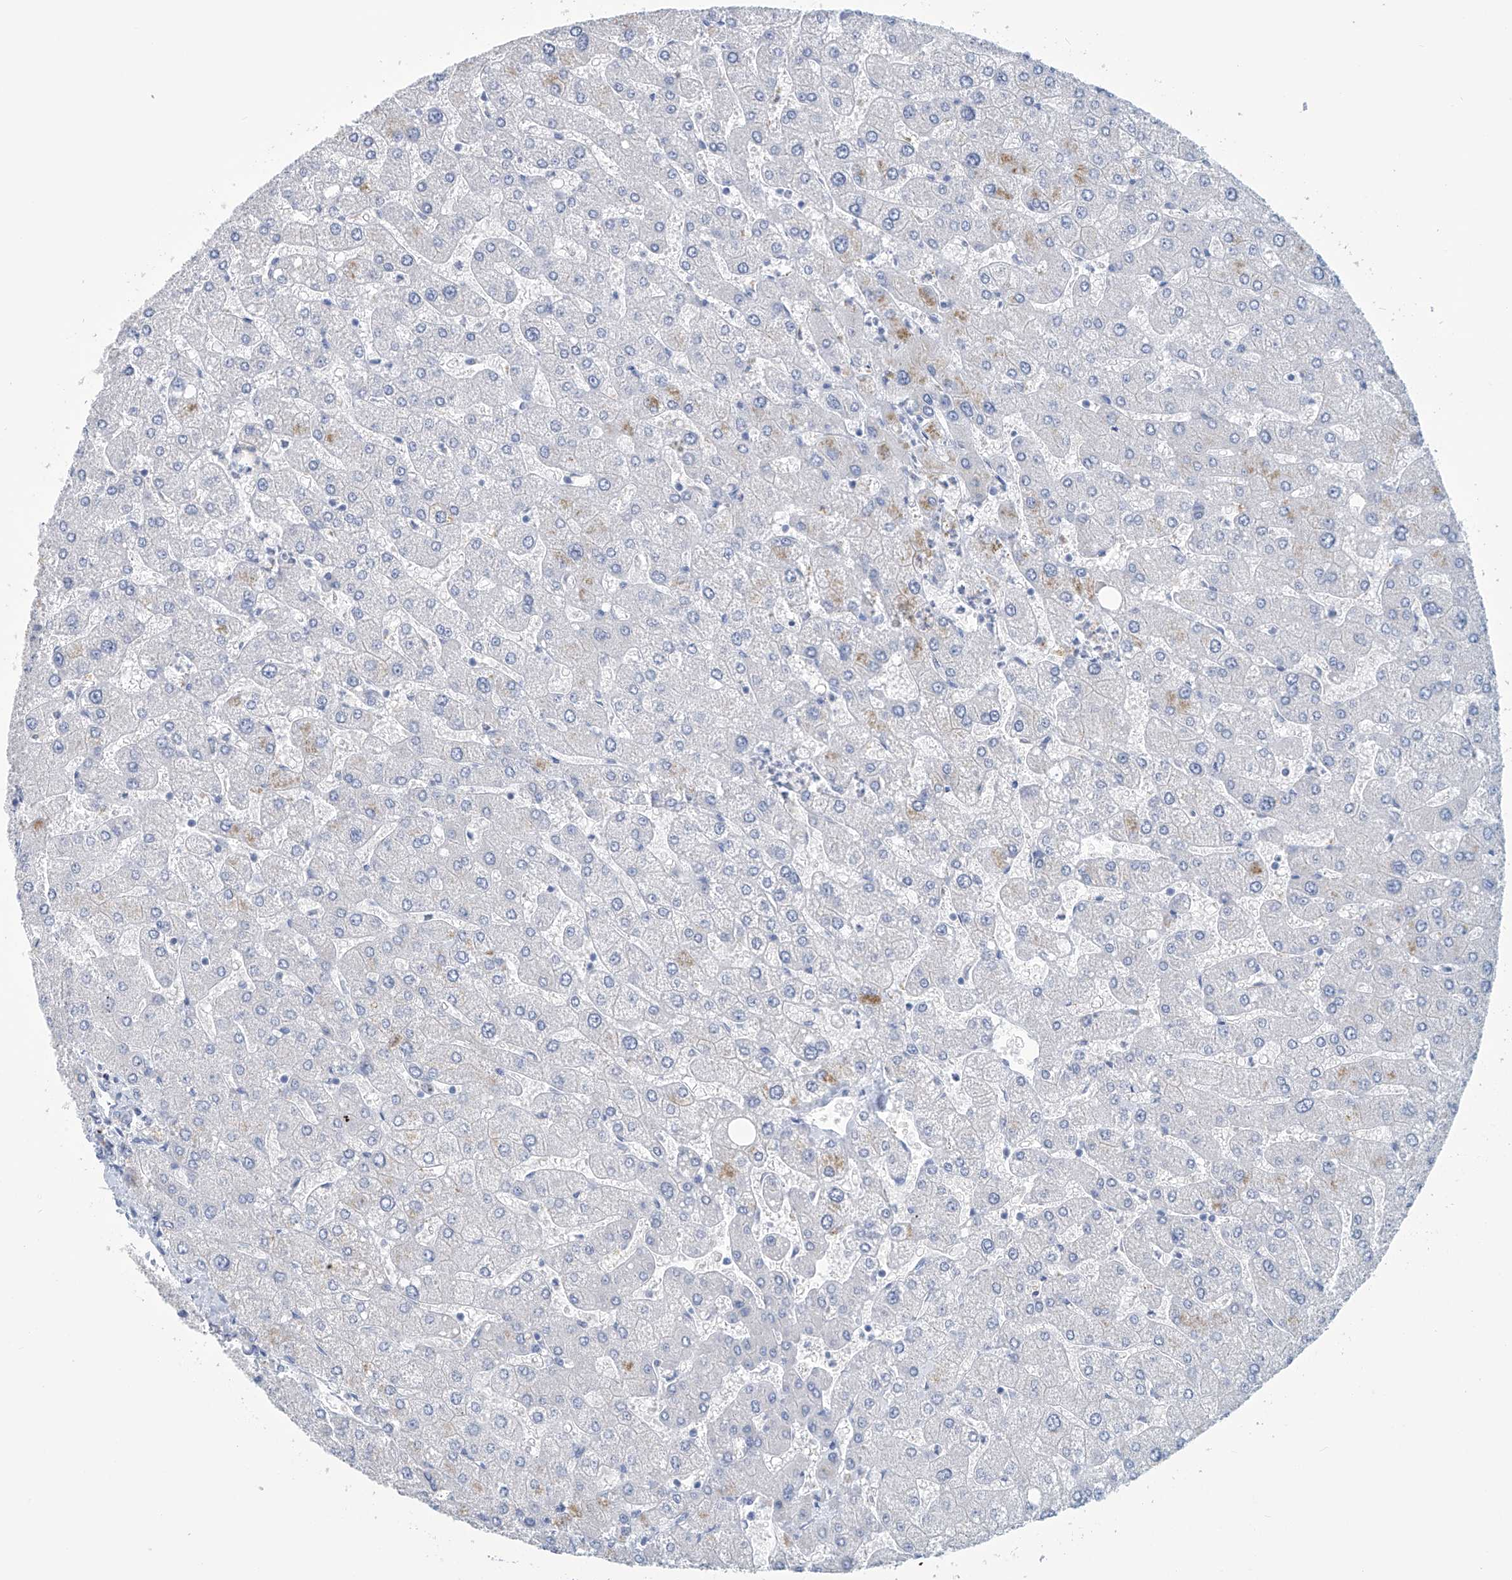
{"staining": {"intensity": "negative", "quantity": "none", "location": "none"}, "tissue": "liver", "cell_type": "Cholangiocytes", "image_type": "normal", "snomed": [{"axis": "morphology", "description": "Normal tissue, NOS"}, {"axis": "topography", "description": "Liver"}], "caption": "The micrograph shows no staining of cholangiocytes in benign liver. (Immunohistochemistry (ihc), brightfield microscopy, high magnification).", "gene": "DSP", "patient": {"sex": "male", "age": 55}}